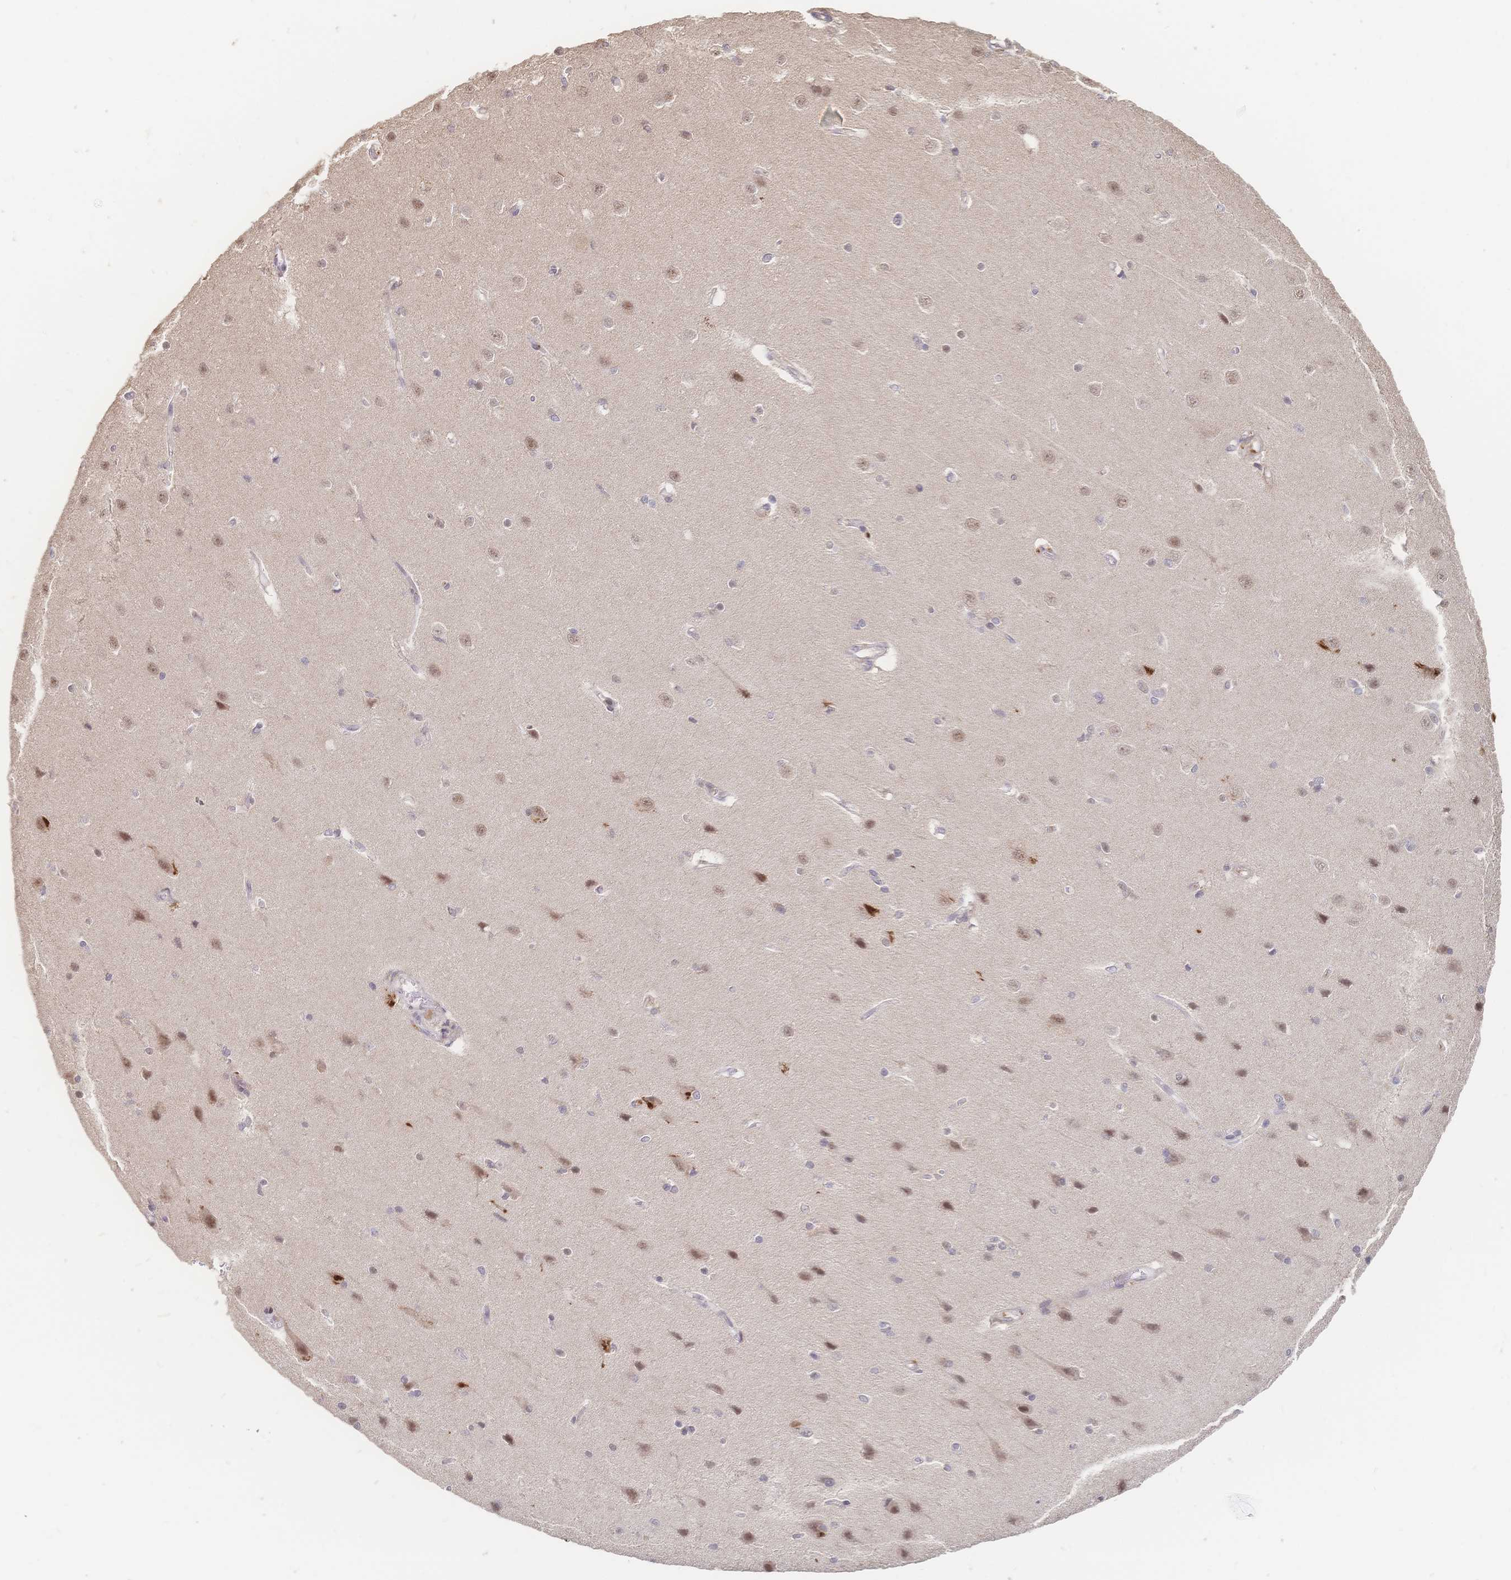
{"staining": {"intensity": "weak", "quantity": "<25%", "location": "nuclear"}, "tissue": "cerebral cortex", "cell_type": "Endothelial cells", "image_type": "normal", "snomed": [{"axis": "morphology", "description": "Normal tissue, NOS"}, {"axis": "topography", "description": "Cerebral cortex"}], "caption": "IHC photomicrograph of unremarkable cerebral cortex stained for a protein (brown), which demonstrates no staining in endothelial cells.", "gene": "LRP5", "patient": {"sex": "male", "age": 37}}